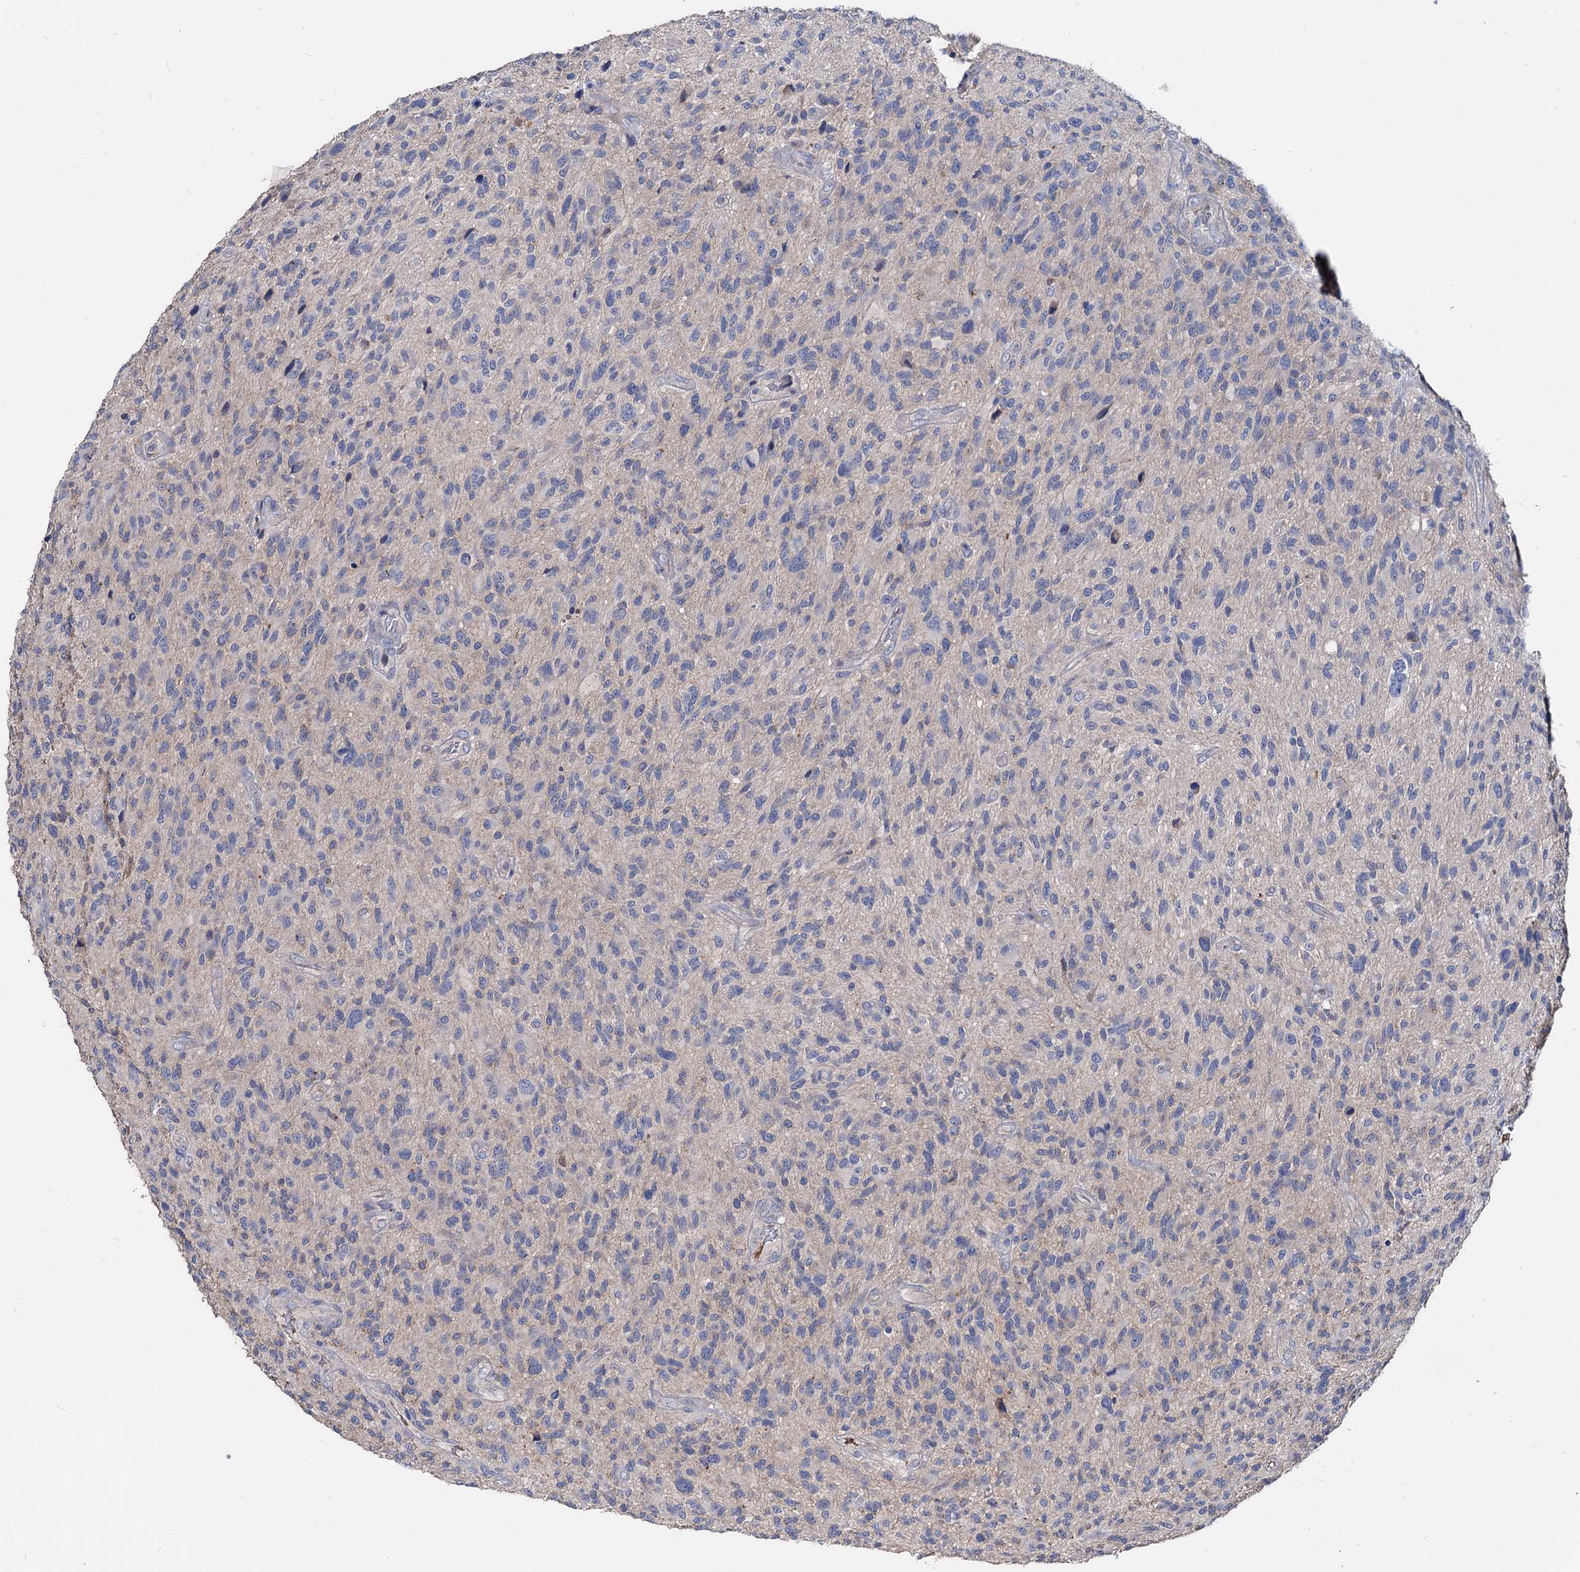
{"staining": {"intensity": "negative", "quantity": "none", "location": "none"}, "tissue": "glioma", "cell_type": "Tumor cells", "image_type": "cancer", "snomed": [{"axis": "morphology", "description": "Glioma, malignant, High grade"}, {"axis": "topography", "description": "Brain"}], "caption": "High power microscopy histopathology image of an immunohistochemistry (IHC) histopathology image of malignant glioma (high-grade), revealing no significant expression in tumor cells.", "gene": "ACY3", "patient": {"sex": "male", "age": 47}}